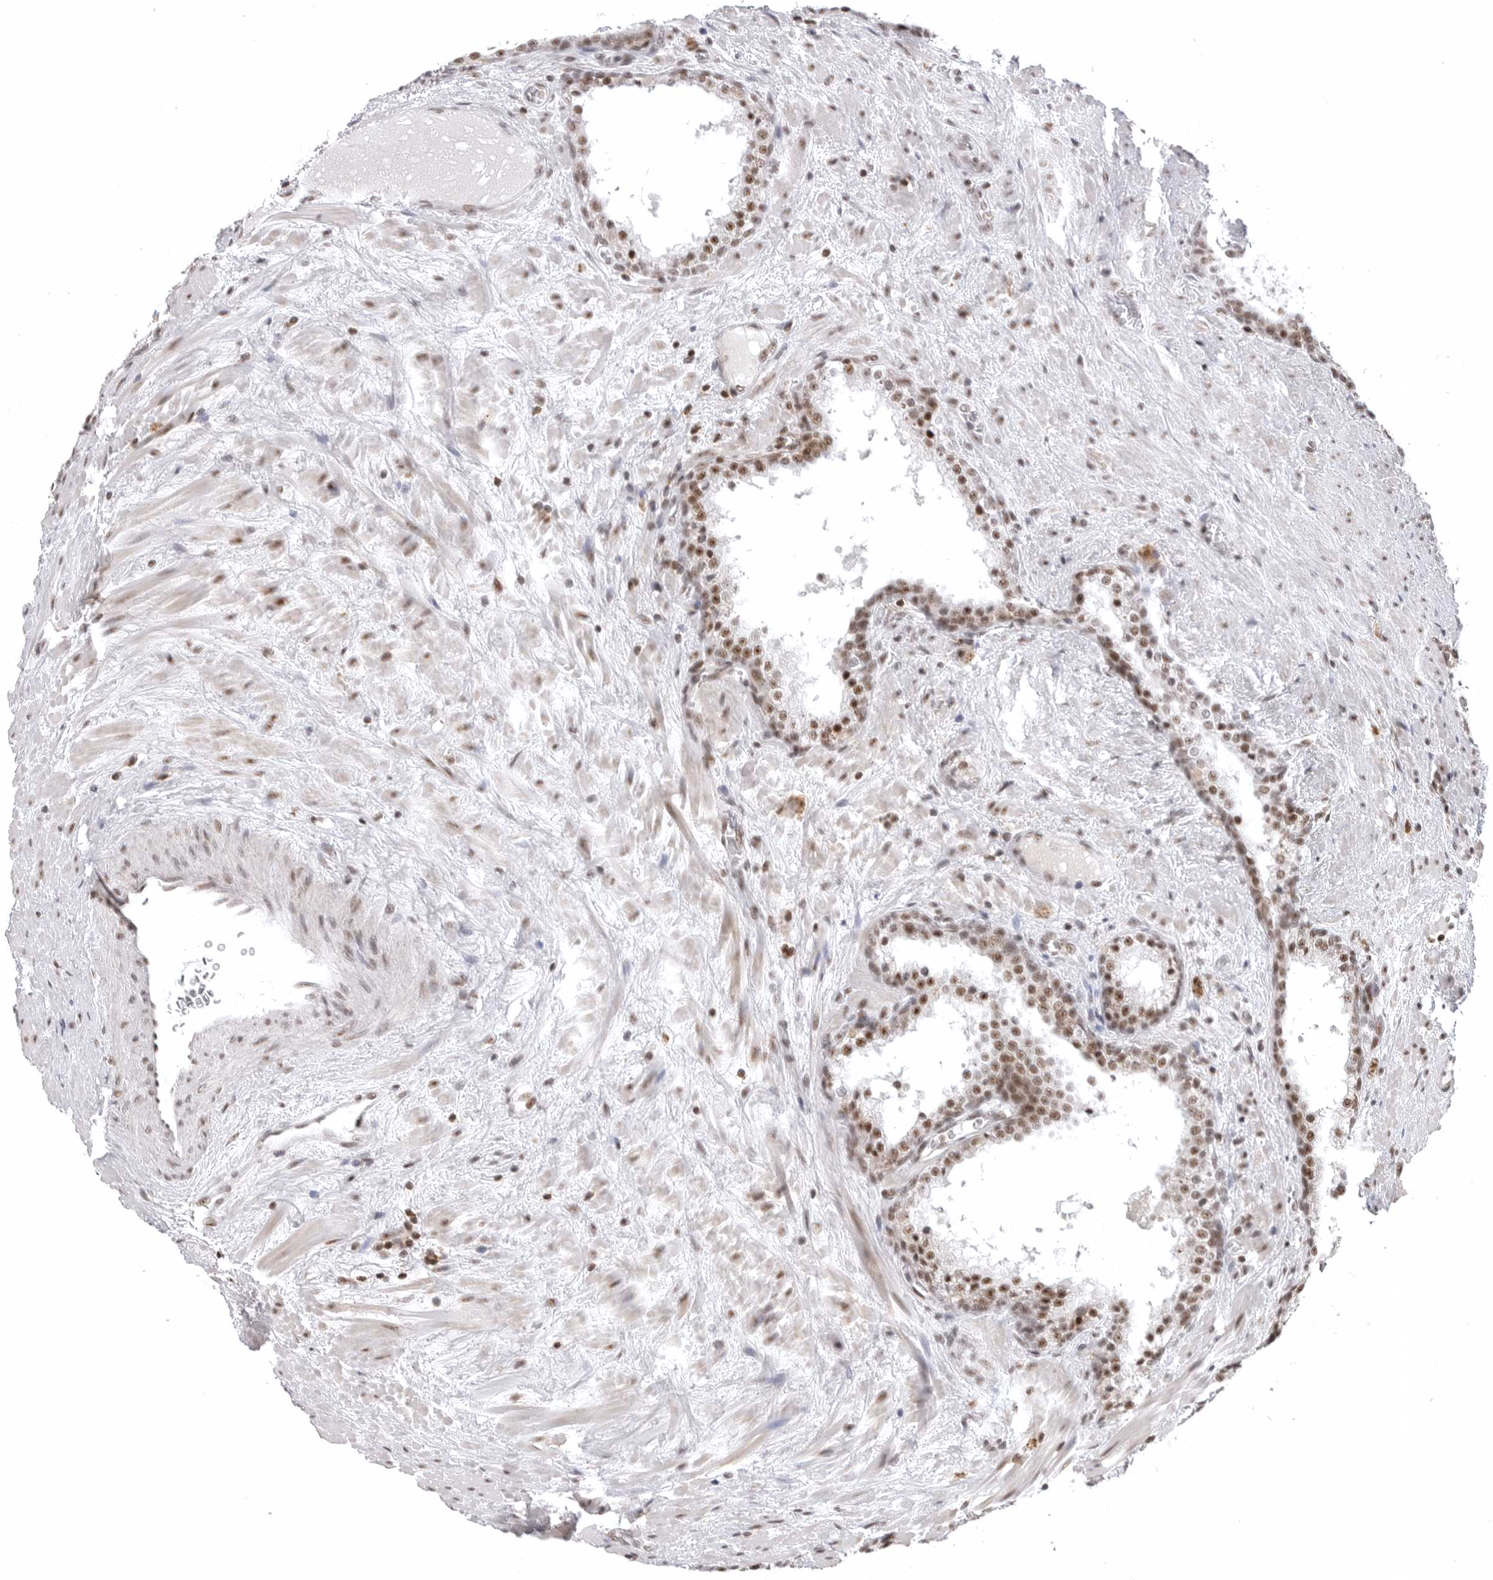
{"staining": {"intensity": "moderate", "quantity": ">75%", "location": "nuclear"}, "tissue": "prostate cancer", "cell_type": "Tumor cells", "image_type": "cancer", "snomed": [{"axis": "morphology", "description": "Adenocarcinoma, High grade"}, {"axis": "topography", "description": "Prostate"}], "caption": "This is a micrograph of immunohistochemistry staining of adenocarcinoma (high-grade) (prostate), which shows moderate staining in the nuclear of tumor cells.", "gene": "WRAP53", "patient": {"sex": "male", "age": 56}}